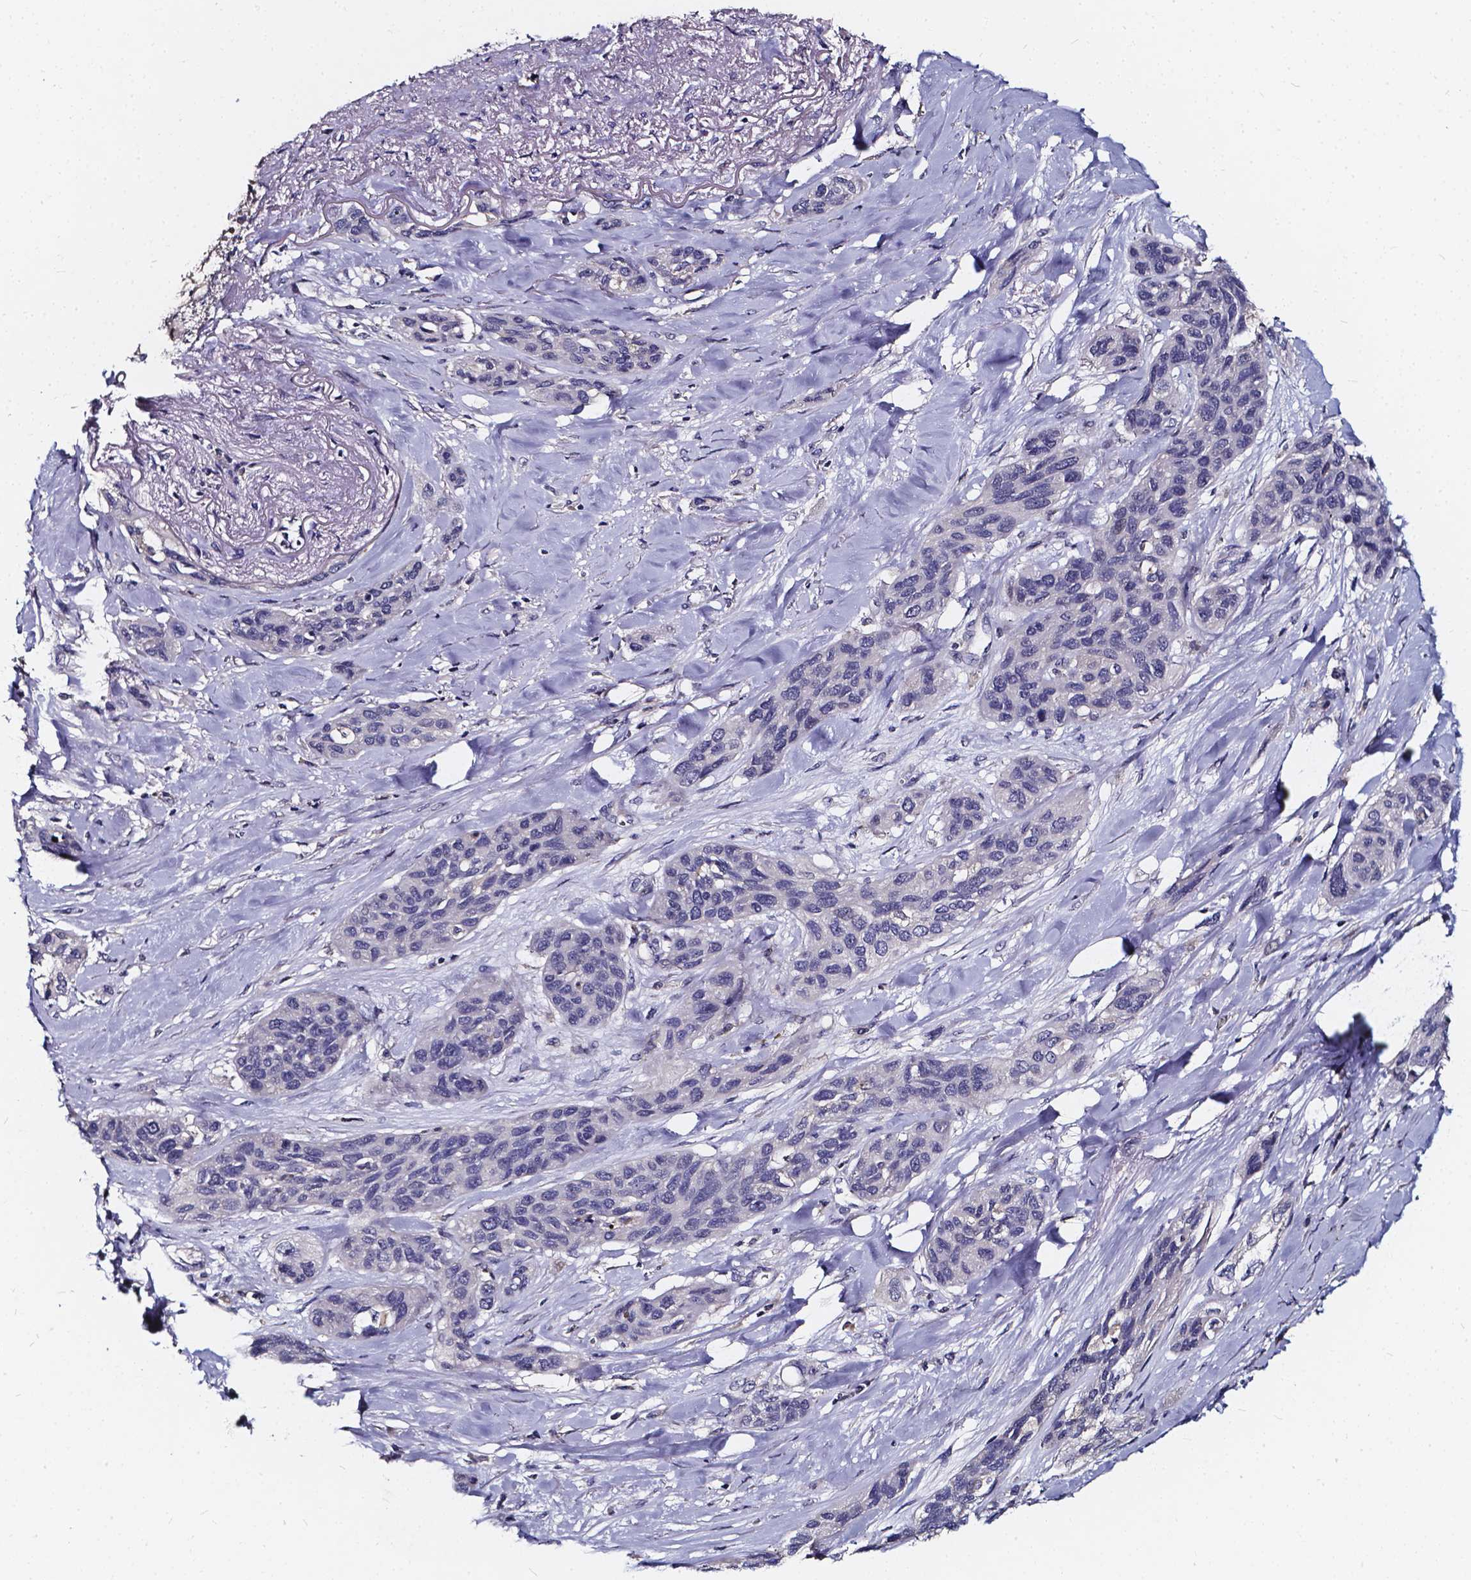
{"staining": {"intensity": "negative", "quantity": "none", "location": "none"}, "tissue": "lung cancer", "cell_type": "Tumor cells", "image_type": "cancer", "snomed": [{"axis": "morphology", "description": "Squamous cell carcinoma, NOS"}, {"axis": "topography", "description": "Lung"}], "caption": "Tumor cells show no significant staining in squamous cell carcinoma (lung).", "gene": "SOWAHA", "patient": {"sex": "female", "age": 70}}